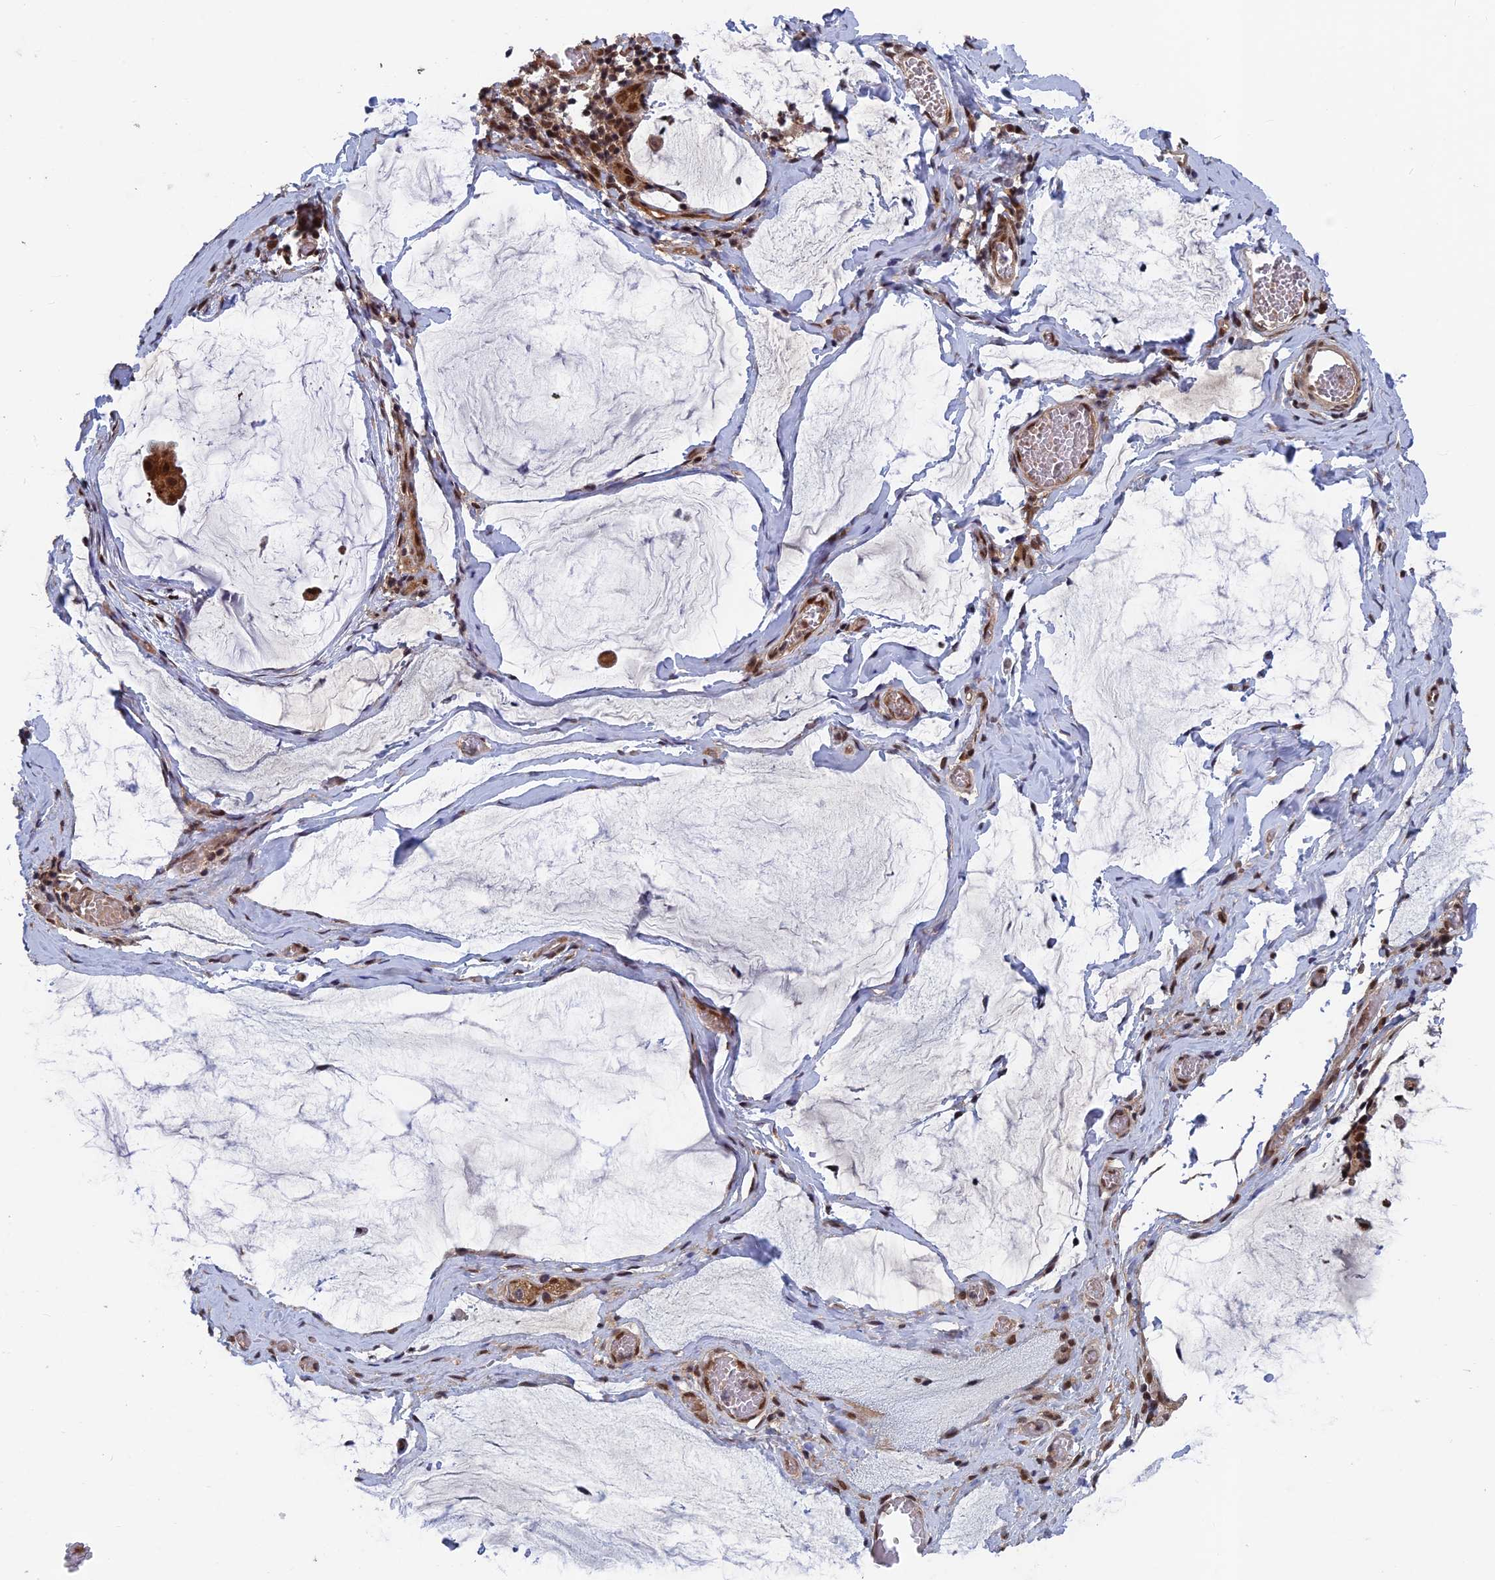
{"staining": {"intensity": "strong", "quantity": ">75%", "location": "nuclear"}, "tissue": "ovarian cancer", "cell_type": "Tumor cells", "image_type": "cancer", "snomed": [{"axis": "morphology", "description": "Cystadenocarcinoma, mucinous, NOS"}, {"axis": "topography", "description": "Ovary"}], "caption": "Protein expression analysis of human ovarian cancer reveals strong nuclear positivity in about >75% of tumor cells.", "gene": "FAM53C", "patient": {"sex": "female", "age": 73}}